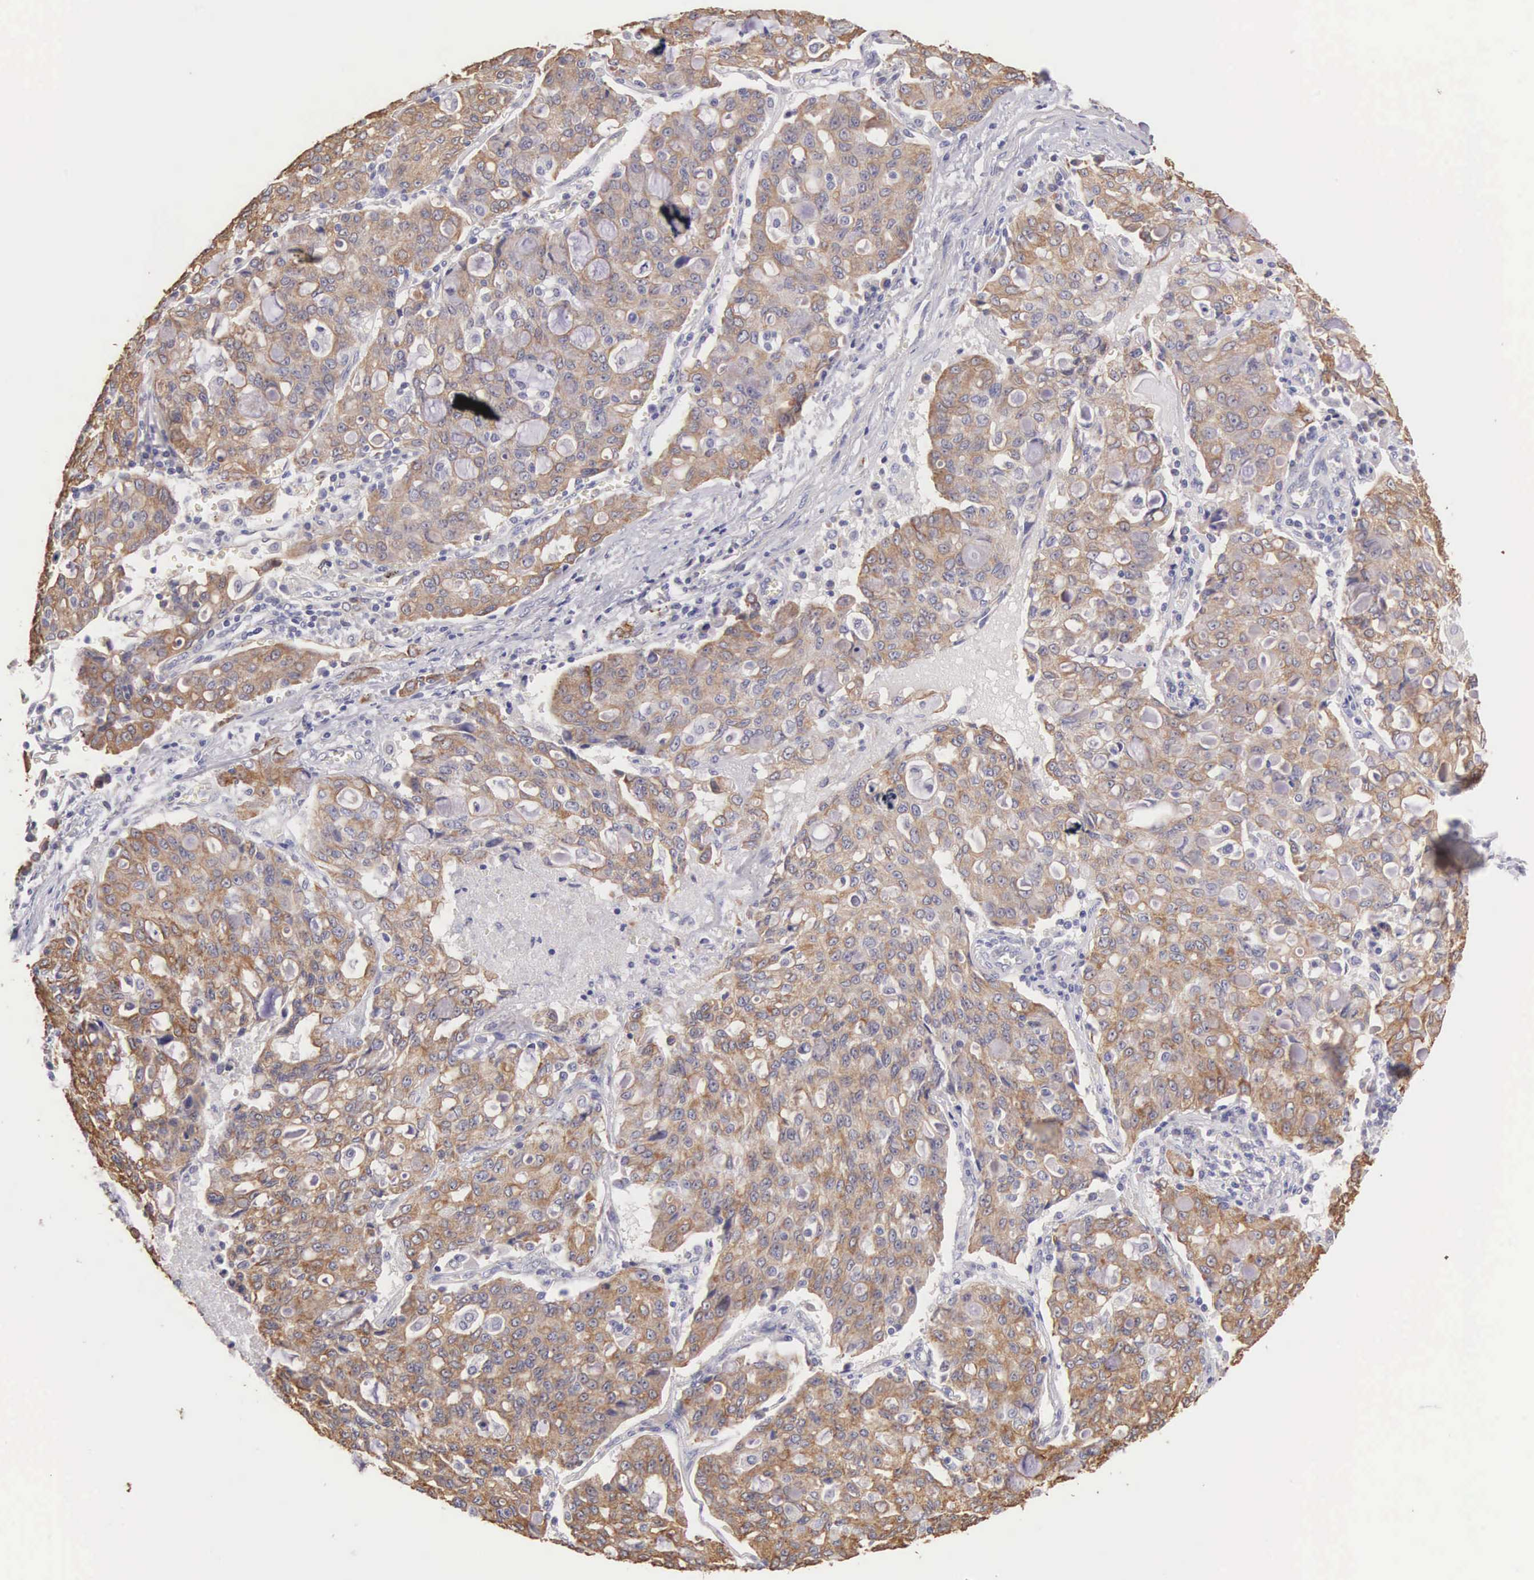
{"staining": {"intensity": "moderate", "quantity": ">75%", "location": "cytoplasmic/membranous"}, "tissue": "lung cancer", "cell_type": "Tumor cells", "image_type": "cancer", "snomed": [{"axis": "morphology", "description": "Adenocarcinoma, NOS"}, {"axis": "topography", "description": "Lung"}], "caption": "Brown immunohistochemical staining in adenocarcinoma (lung) demonstrates moderate cytoplasmic/membranous staining in approximately >75% of tumor cells.", "gene": "PIR", "patient": {"sex": "female", "age": 44}}